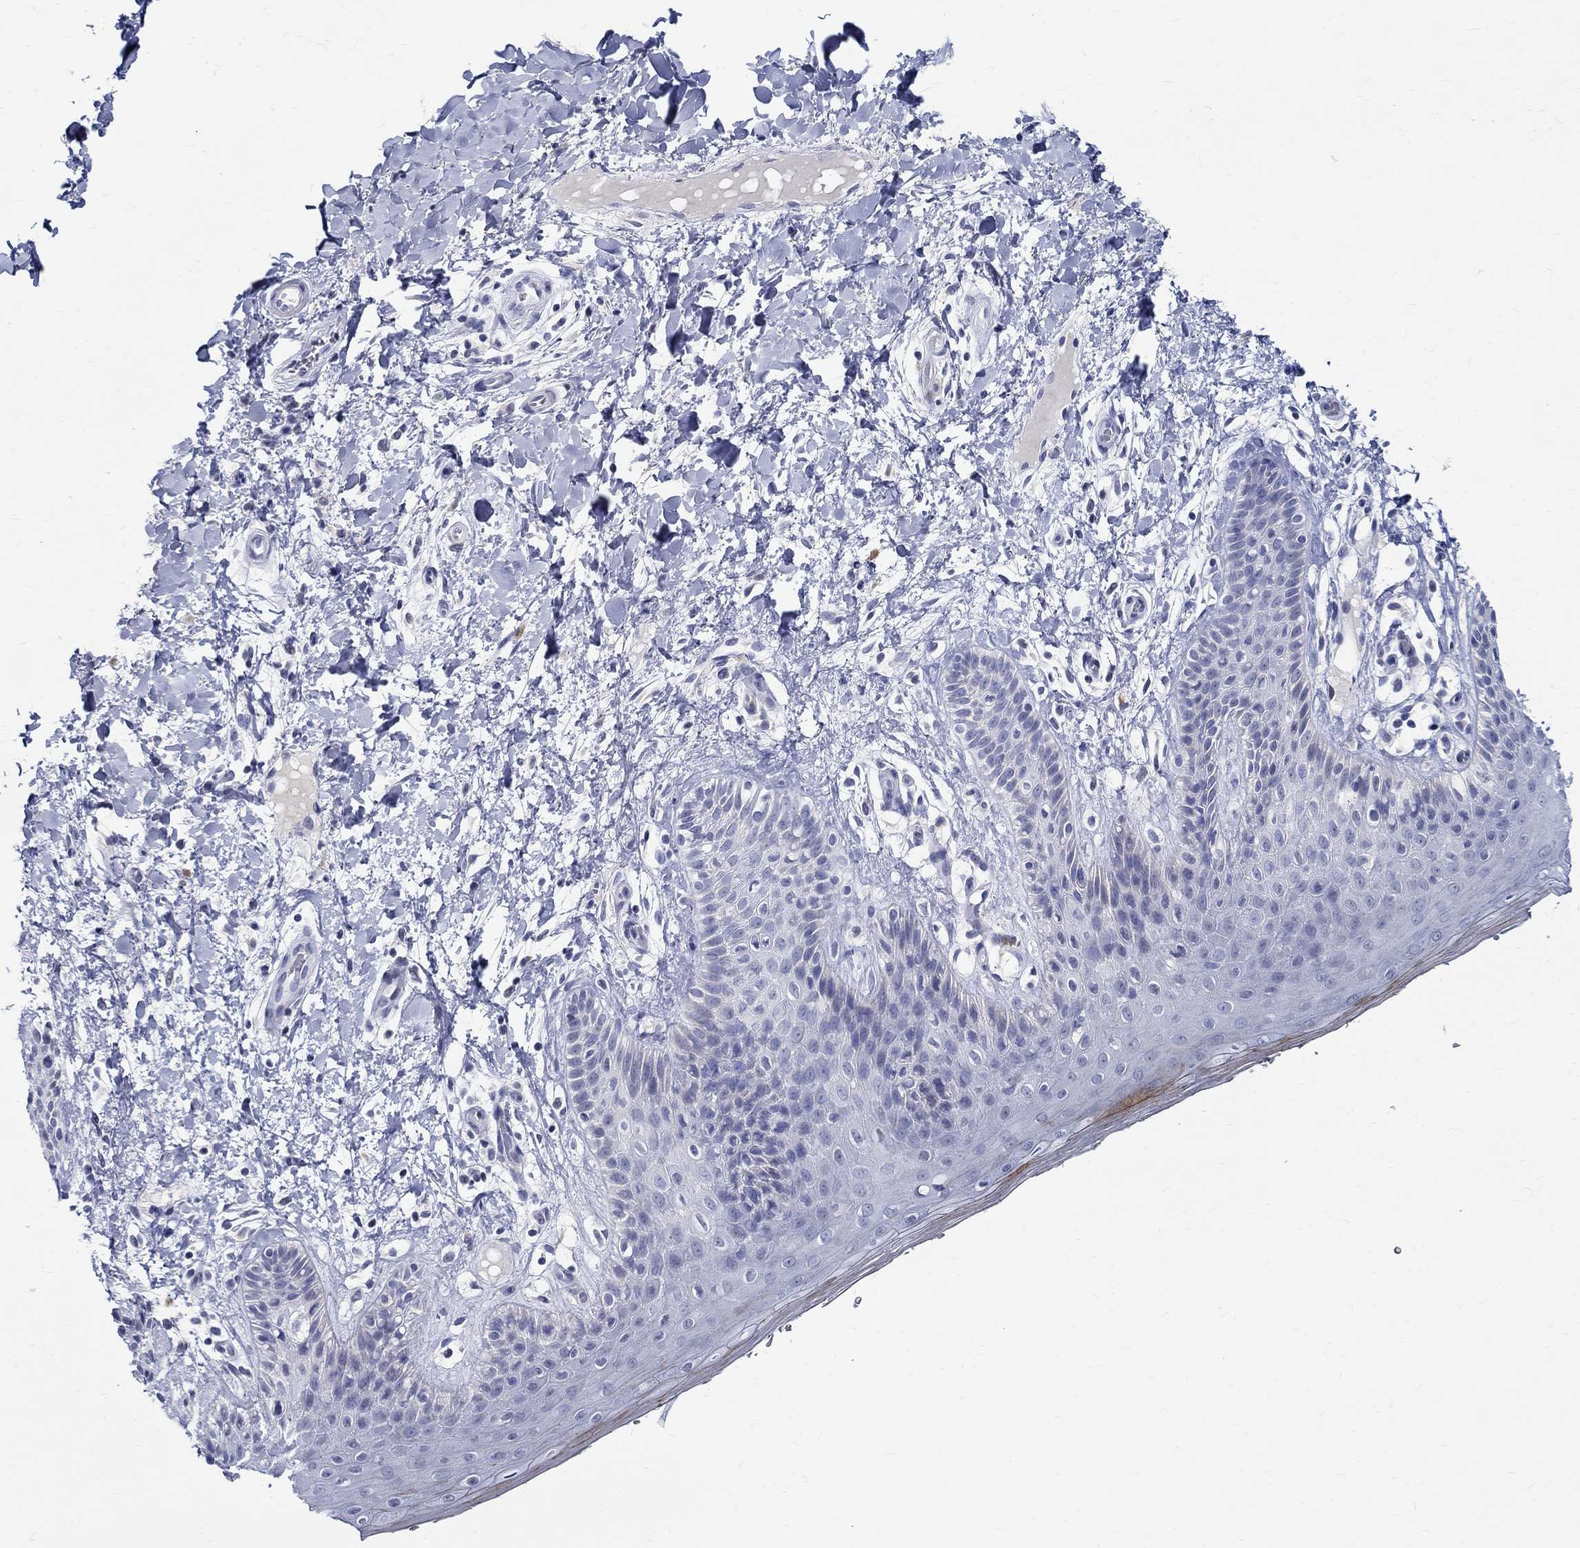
{"staining": {"intensity": "negative", "quantity": "none", "location": "none"}, "tissue": "skin", "cell_type": "Epidermal cells", "image_type": "normal", "snomed": [{"axis": "morphology", "description": "Normal tissue, NOS"}, {"axis": "topography", "description": "Anal"}], "caption": "Protein analysis of normal skin reveals no significant staining in epidermal cells.", "gene": "CETN1", "patient": {"sex": "male", "age": 36}}